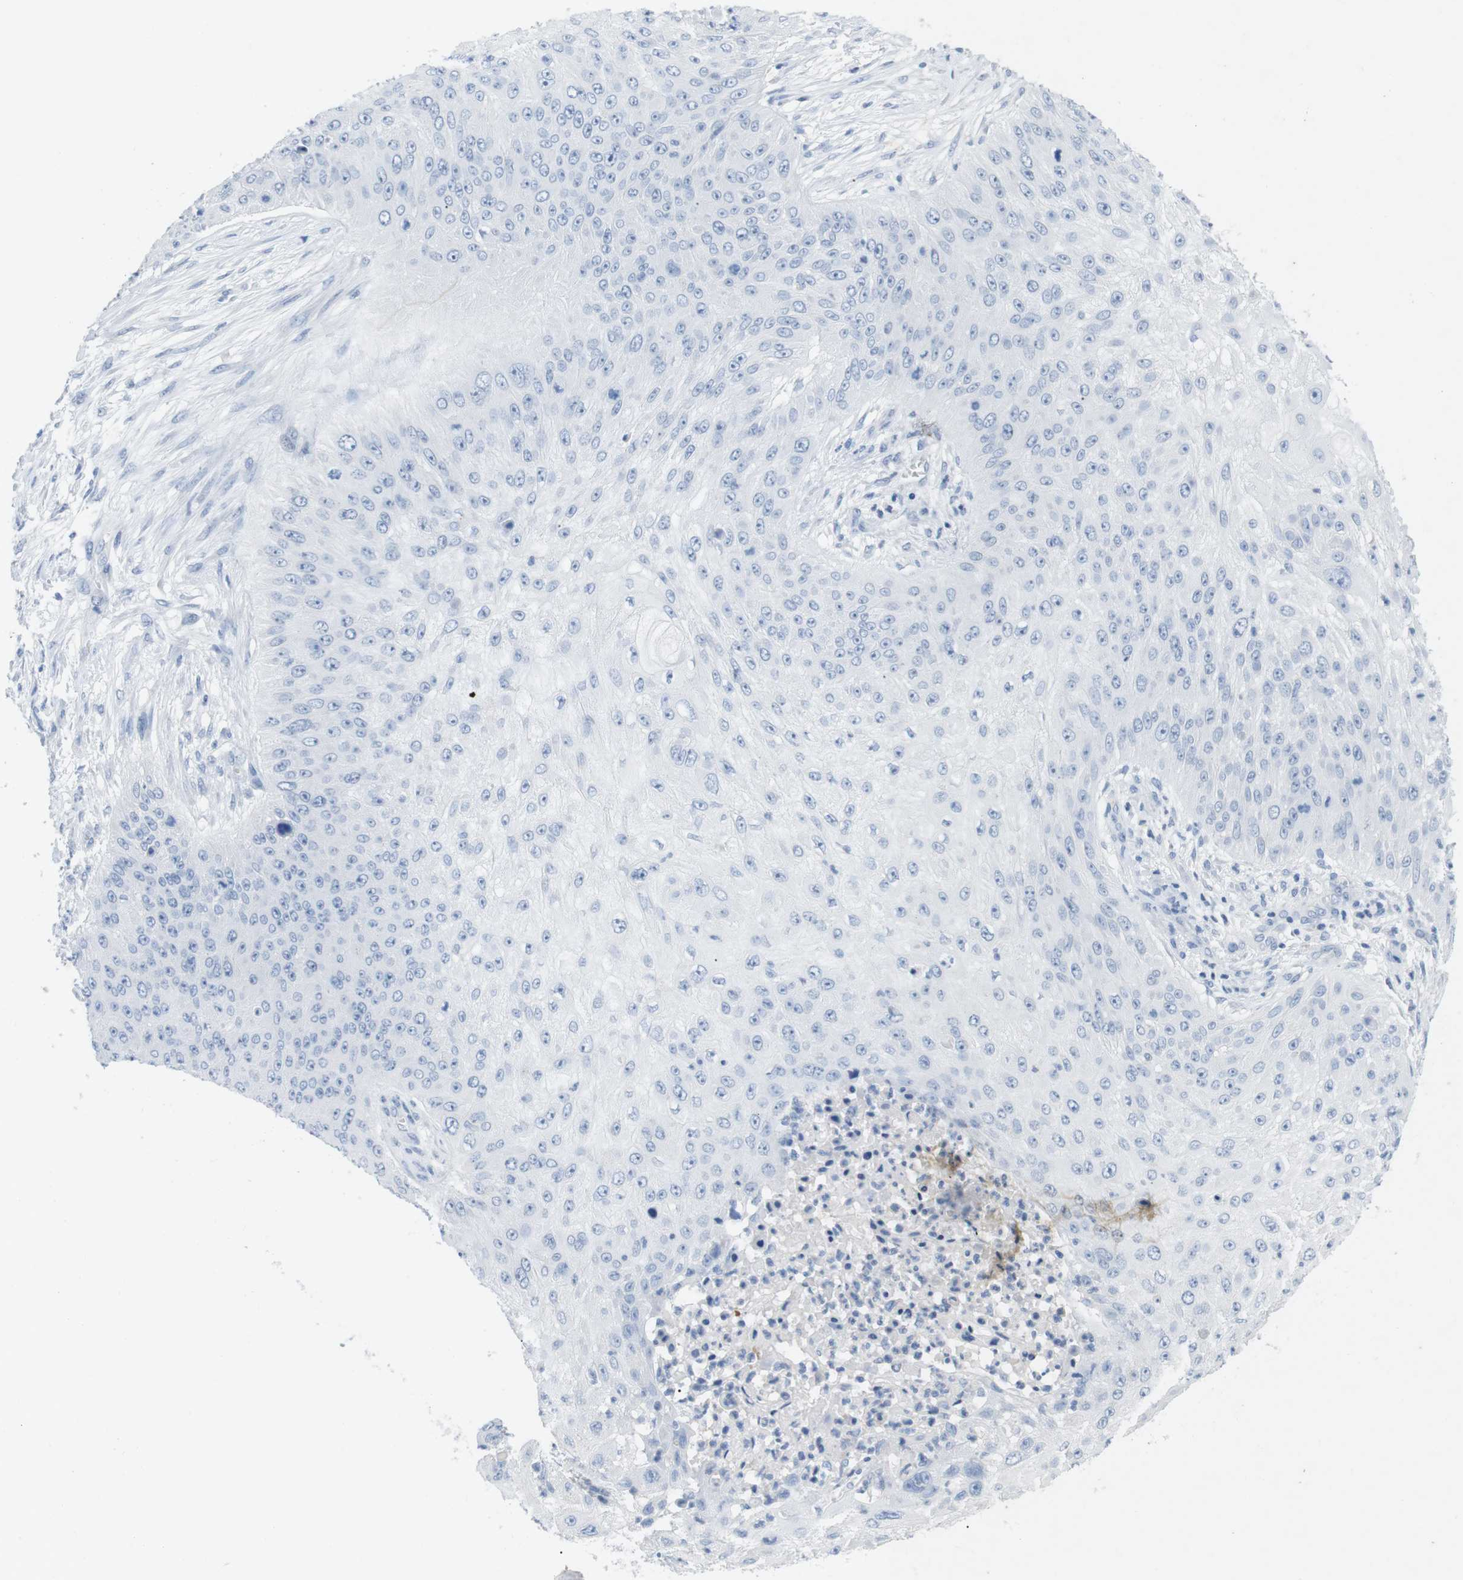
{"staining": {"intensity": "negative", "quantity": "none", "location": "none"}, "tissue": "skin cancer", "cell_type": "Tumor cells", "image_type": "cancer", "snomed": [{"axis": "morphology", "description": "Squamous cell carcinoma, NOS"}, {"axis": "topography", "description": "Skin"}], "caption": "This image is of skin cancer stained with immunohistochemistry to label a protein in brown with the nuclei are counter-stained blue. There is no staining in tumor cells.", "gene": "HBG2", "patient": {"sex": "female", "age": 80}}